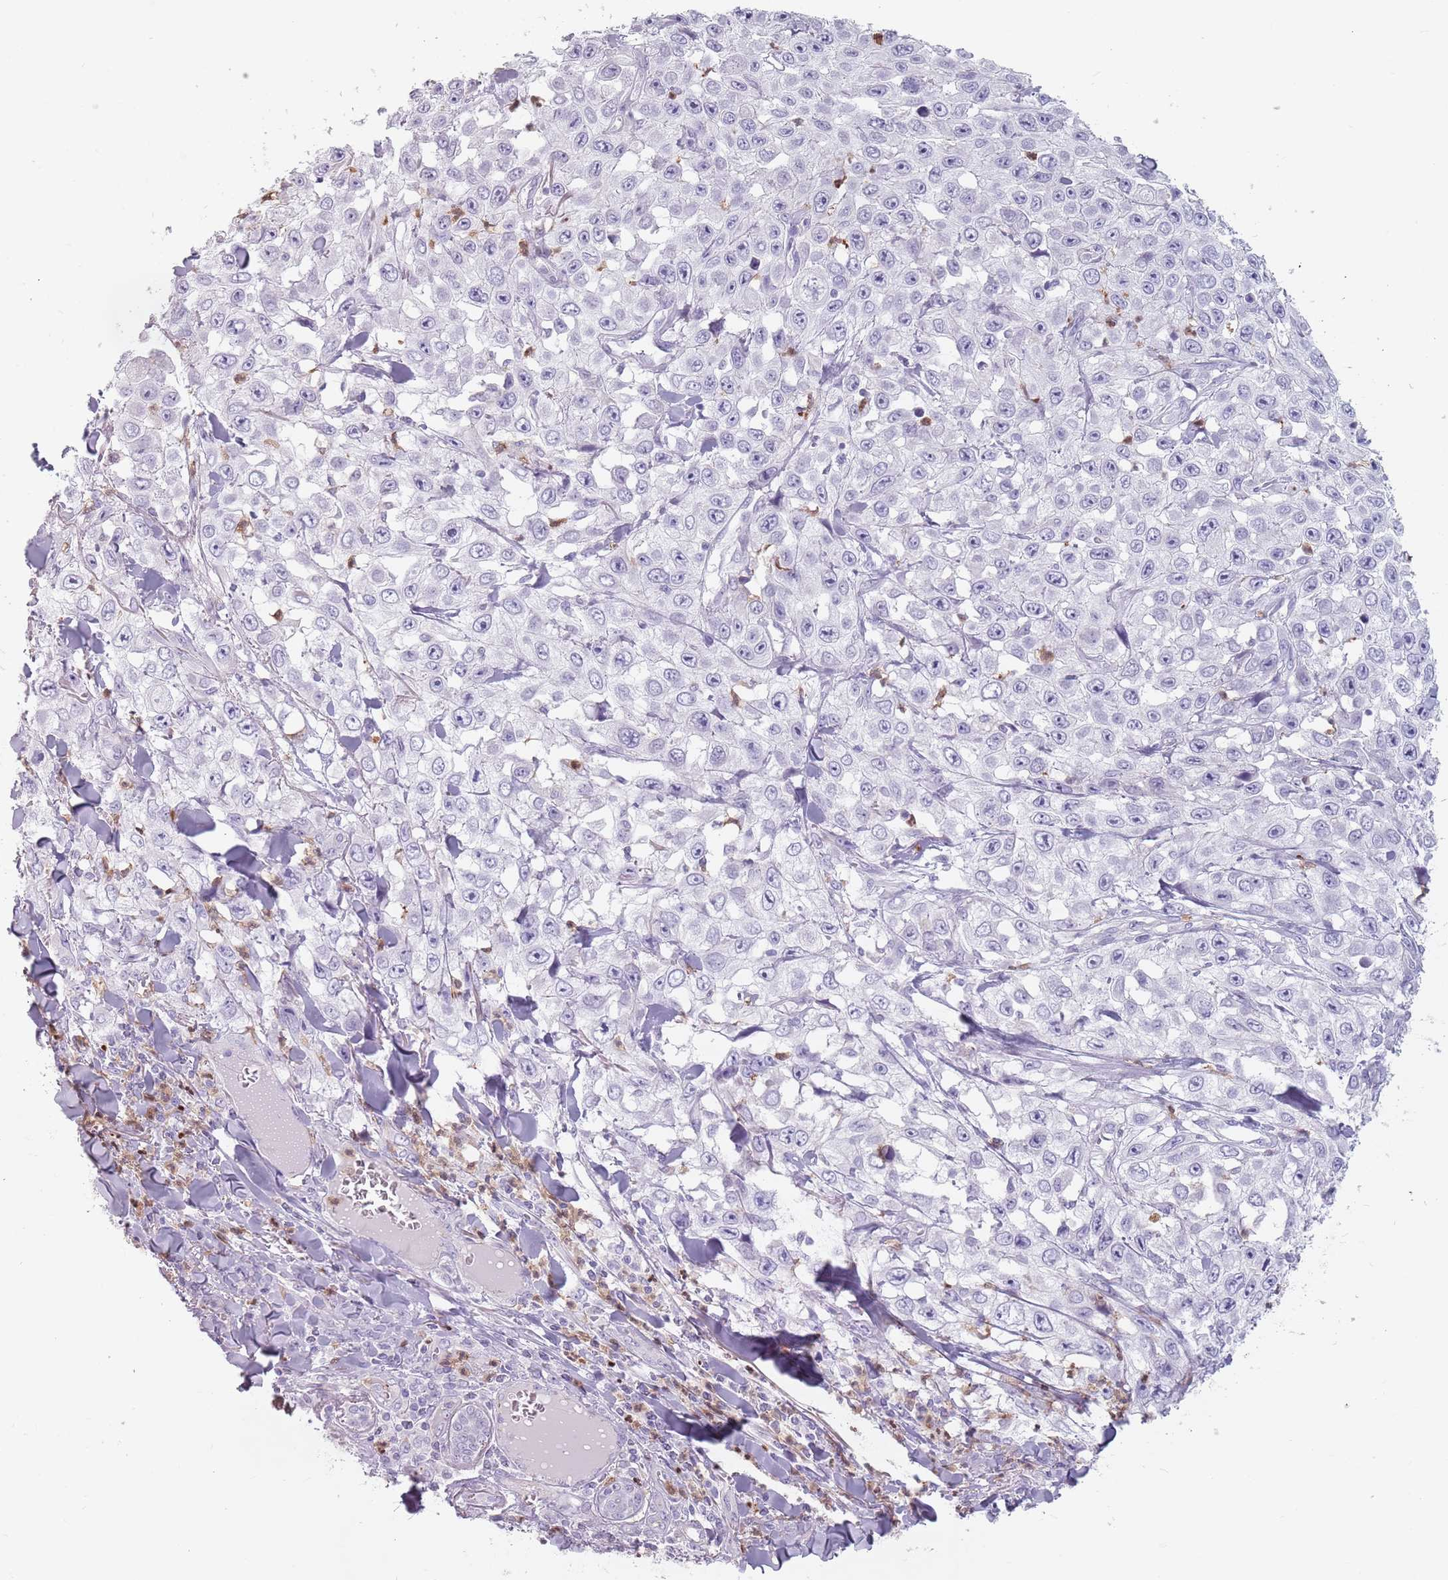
{"staining": {"intensity": "negative", "quantity": "none", "location": "none"}, "tissue": "skin cancer", "cell_type": "Tumor cells", "image_type": "cancer", "snomed": [{"axis": "morphology", "description": "Squamous cell carcinoma, NOS"}, {"axis": "topography", "description": "Skin"}], "caption": "There is no significant positivity in tumor cells of skin squamous cell carcinoma.", "gene": "ZNF584", "patient": {"sex": "male", "age": 82}}